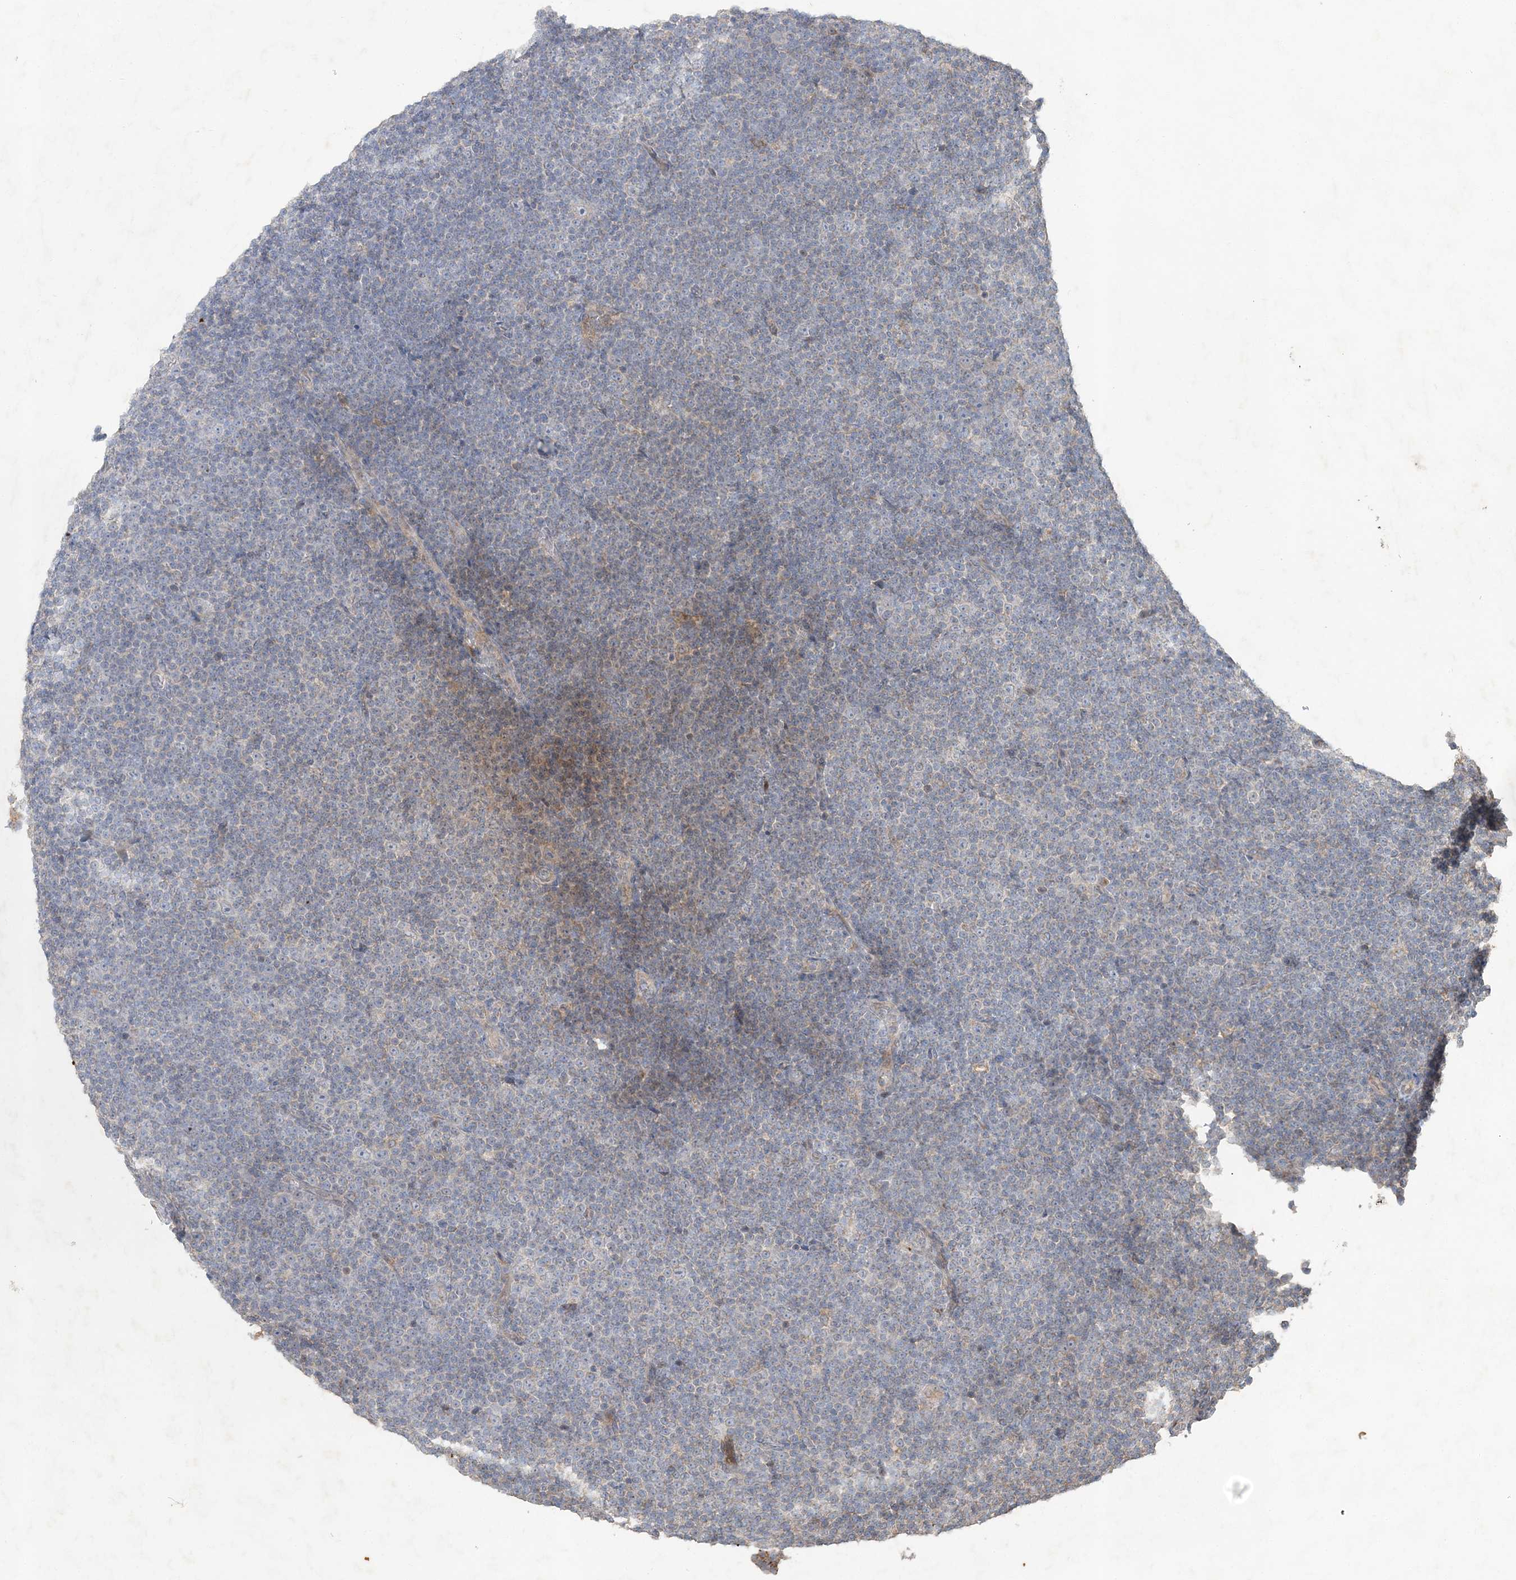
{"staining": {"intensity": "negative", "quantity": "none", "location": "none"}, "tissue": "lymphoma", "cell_type": "Tumor cells", "image_type": "cancer", "snomed": [{"axis": "morphology", "description": "Malignant lymphoma, non-Hodgkin's type, Low grade"}, {"axis": "topography", "description": "Lymph node"}], "caption": "This is an IHC photomicrograph of human malignant lymphoma, non-Hodgkin's type (low-grade). There is no expression in tumor cells.", "gene": "RAB14", "patient": {"sex": "female", "age": 67}}